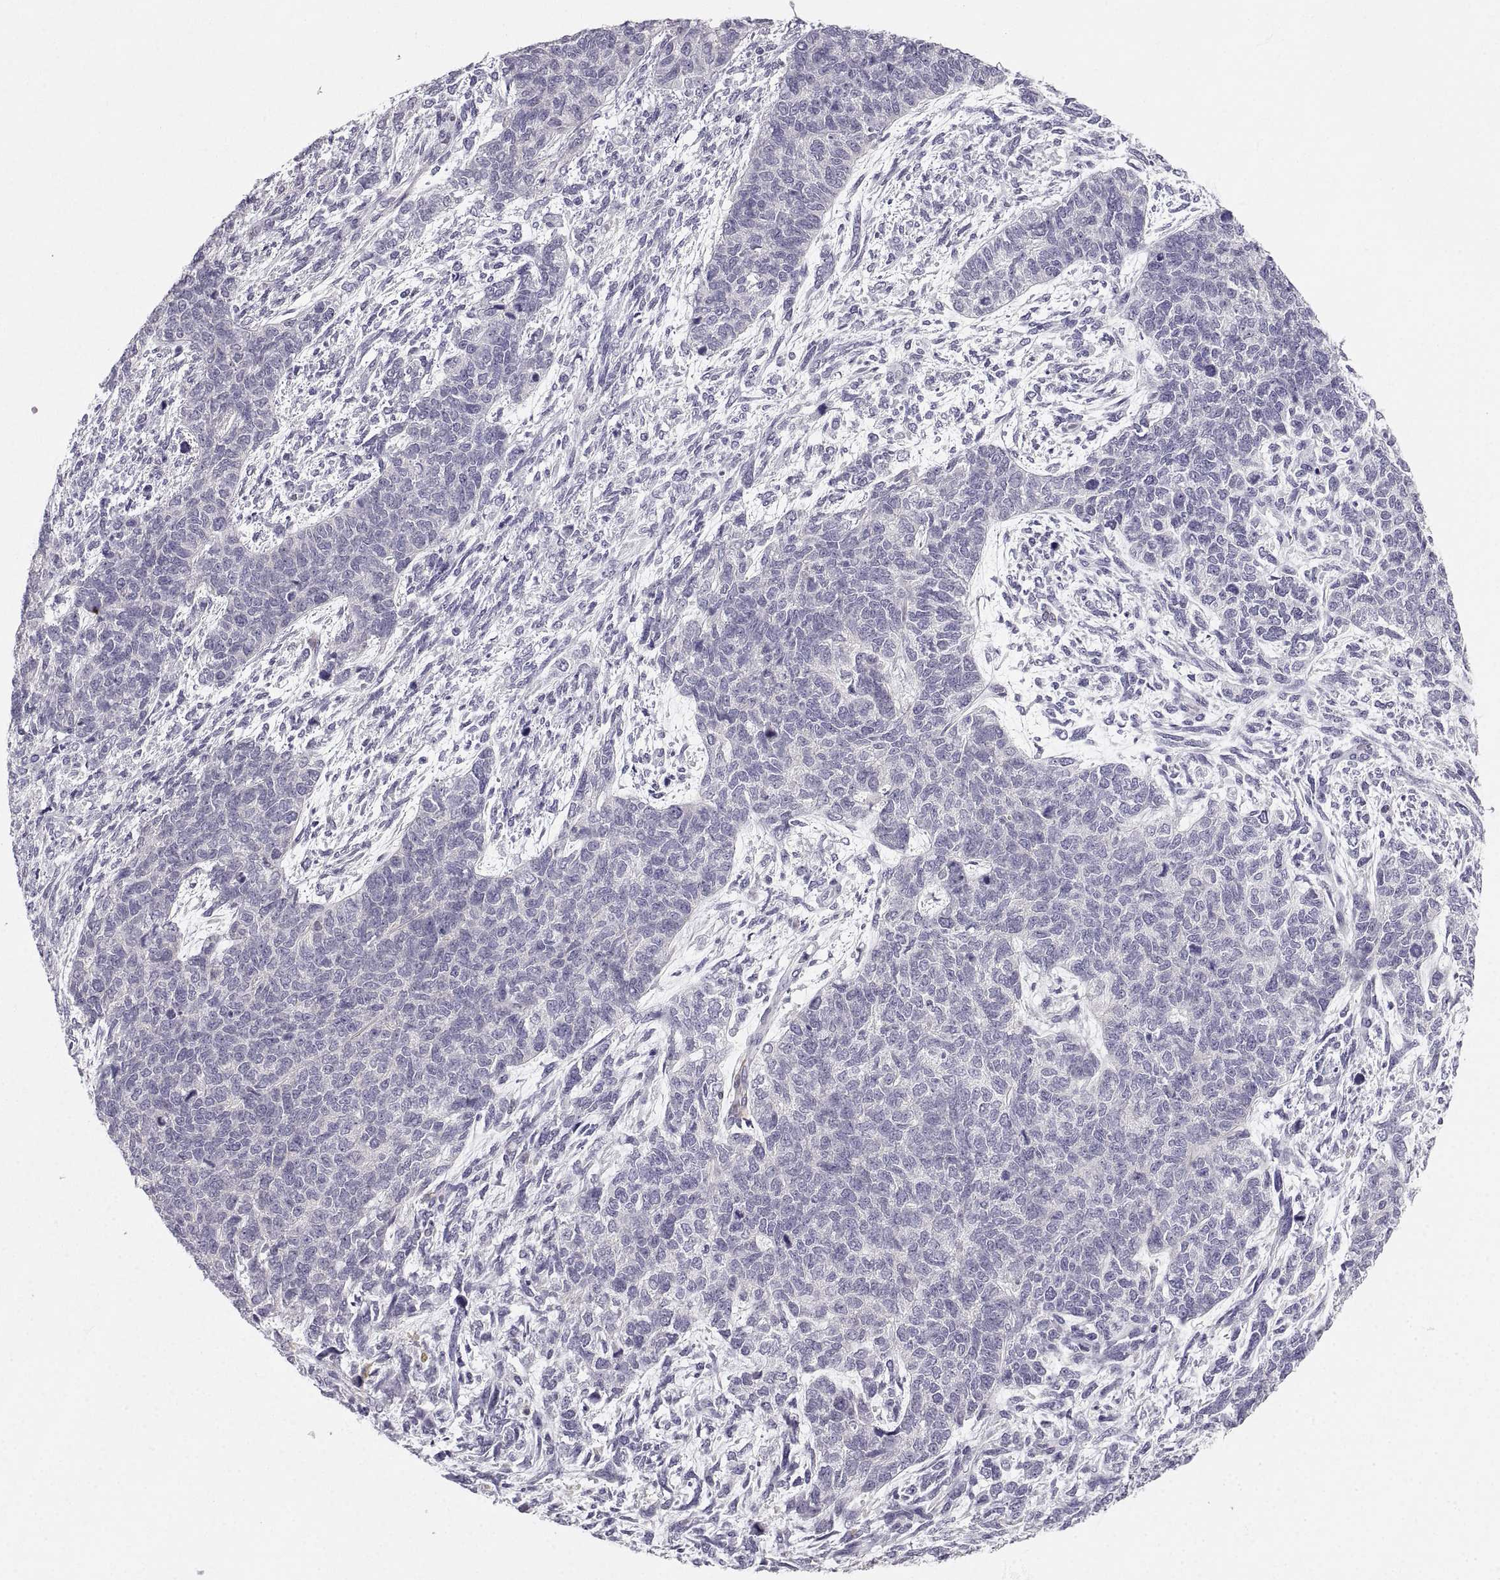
{"staining": {"intensity": "negative", "quantity": "none", "location": "none"}, "tissue": "cervical cancer", "cell_type": "Tumor cells", "image_type": "cancer", "snomed": [{"axis": "morphology", "description": "Squamous cell carcinoma, NOS"}, {"axis": "topography", "description": "Cervix"}], "caption": "IHC of cervical squamous cell carcinoma shows no positivity in tumor cells.", "gene": "ZNF185", "patient": {"sex": "female", "age": 63}}